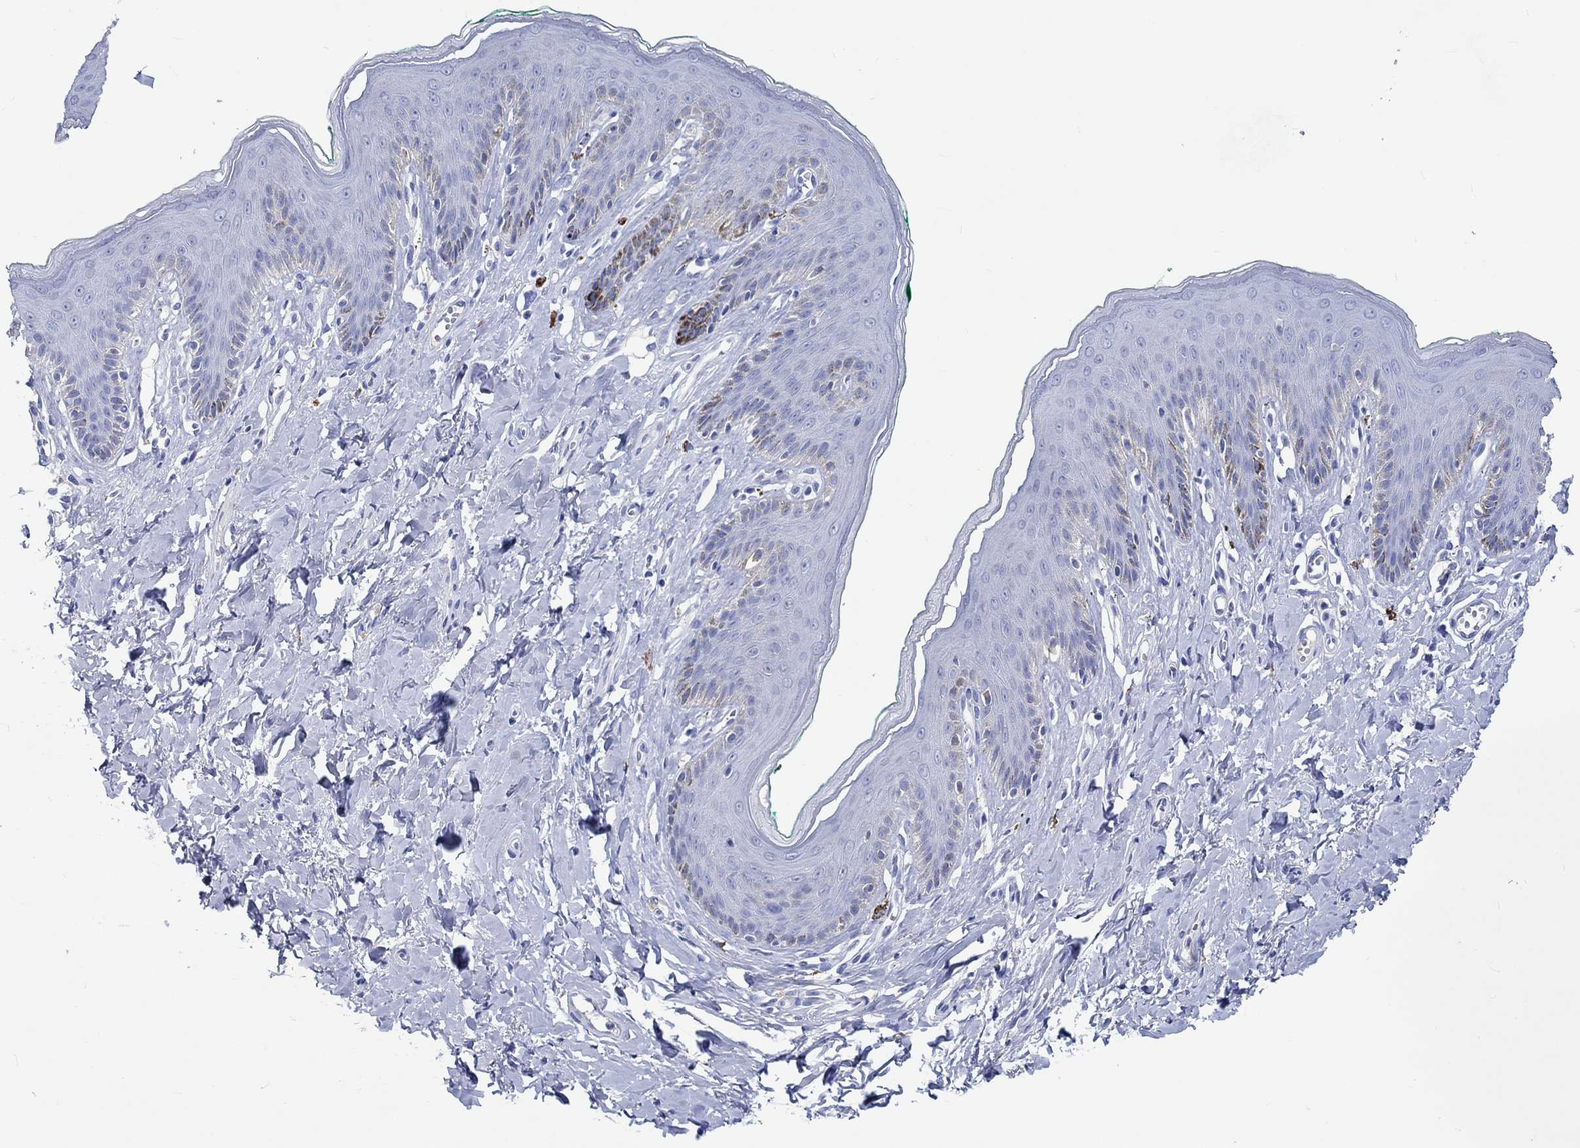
{"staining": {"intensity": "negative", "quantity": "none", "location": "none"}, "tissue": "skin", "cell_type": "Epidermal cells", "image_type": "normal", "snomed": [{"axis": "morphology", "description": "Normal tissue, NOS"}, {"axis": "topography", "description": "Vulva"}], "caption": "Histopathology image shows no protein positivity in epidermal cells of unremarkable skin.", "gene": "SHISA4", "patient": {"sex": "female", "age": 66}}